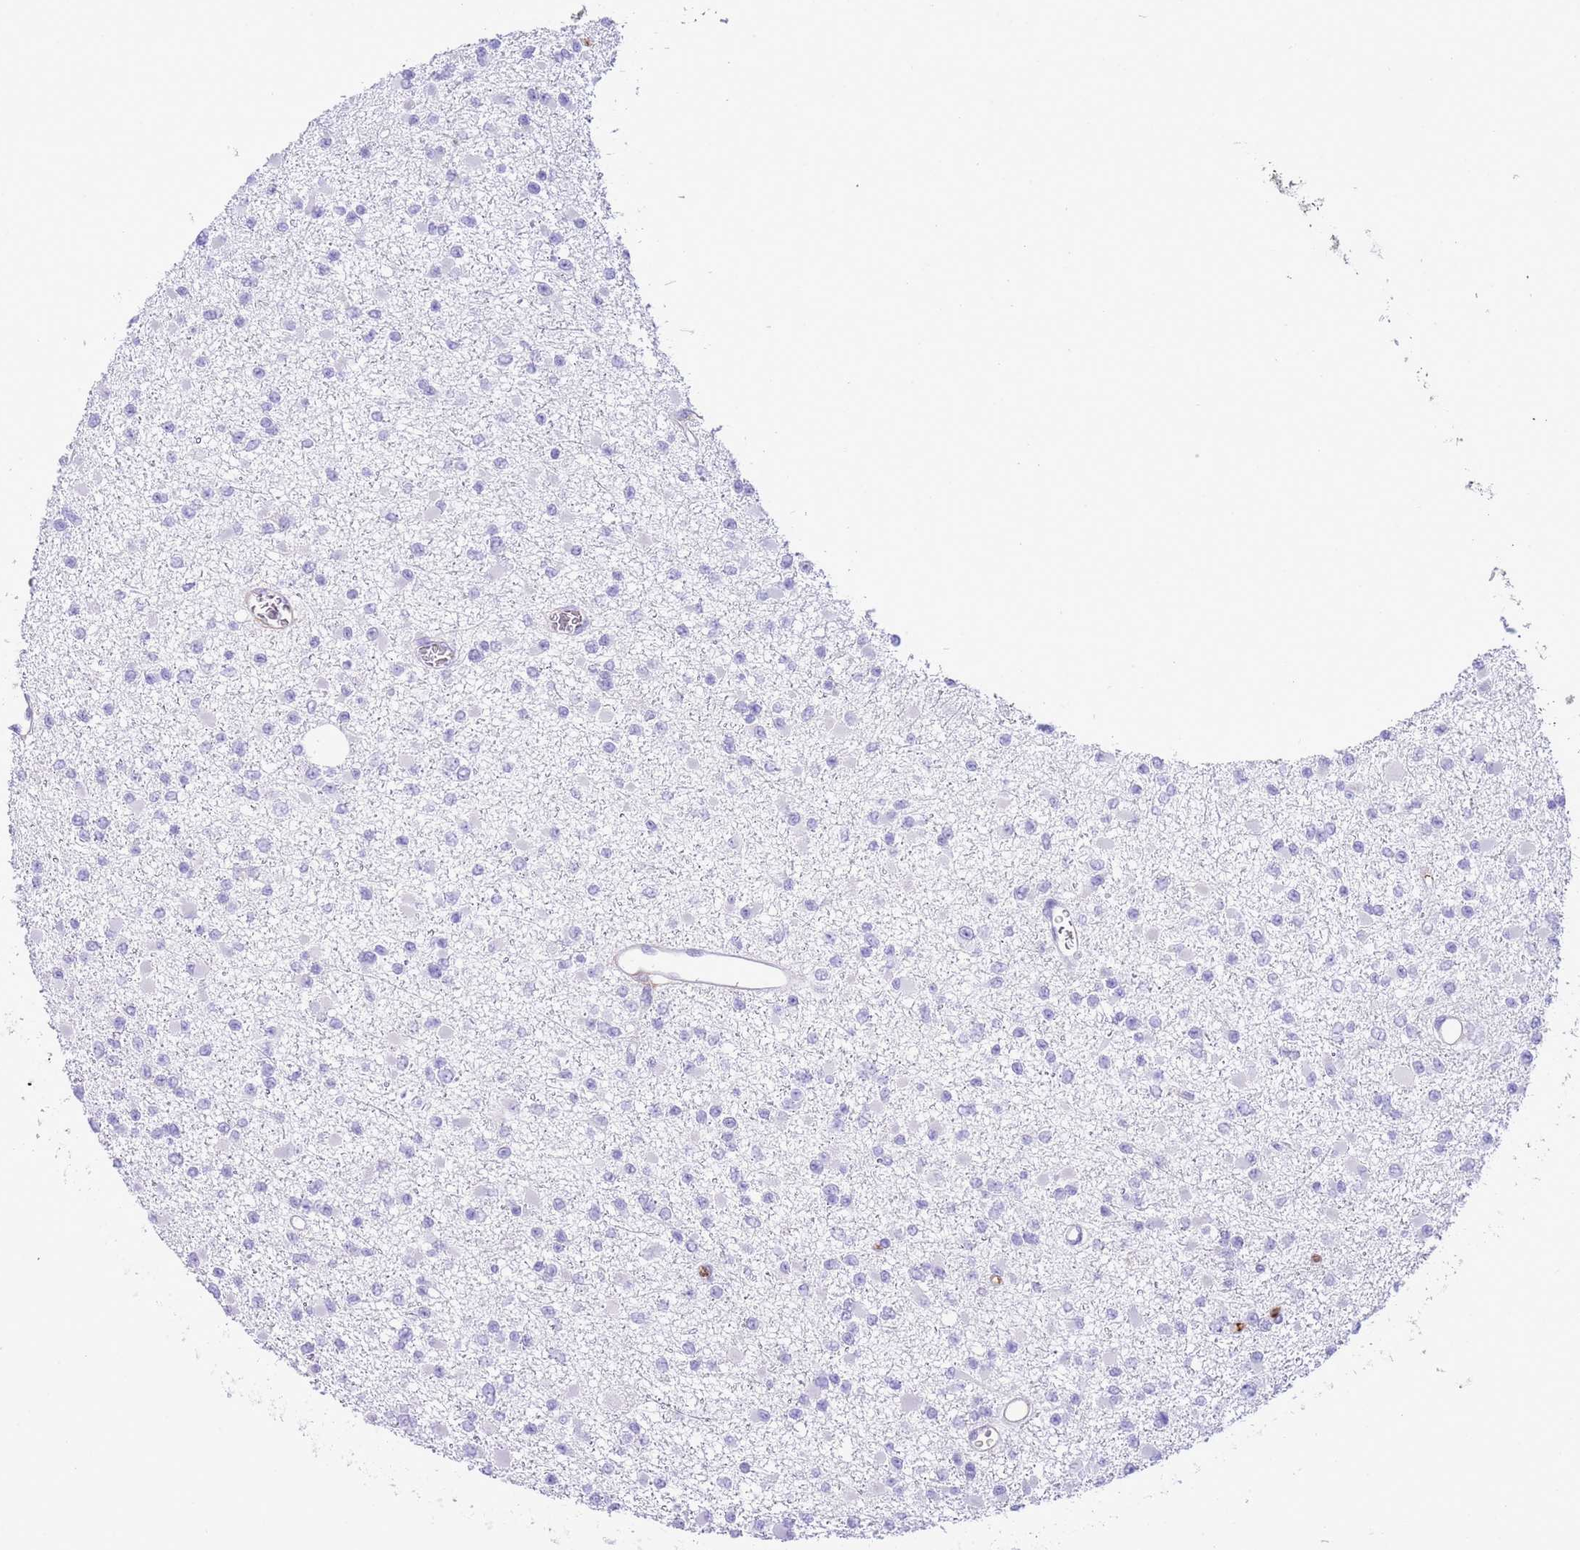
{"staining": {"intensity": "negative", "quantity": "none", "location": "none"}, "tissue": "glioma", "cell_type": "Tumor cells", "image_type": "cancer", "snomed": [{"axis": "morphology", "description": "Glioma, malignant, Low grade"}, {"axis": "topography", "description": "Brain"}], "caption": "The IHC photomicrograph has no significant staining in tumor cells of glioma tissue.", "gene": "IGF1", "patient": {"sex": "female", "age": 22}}